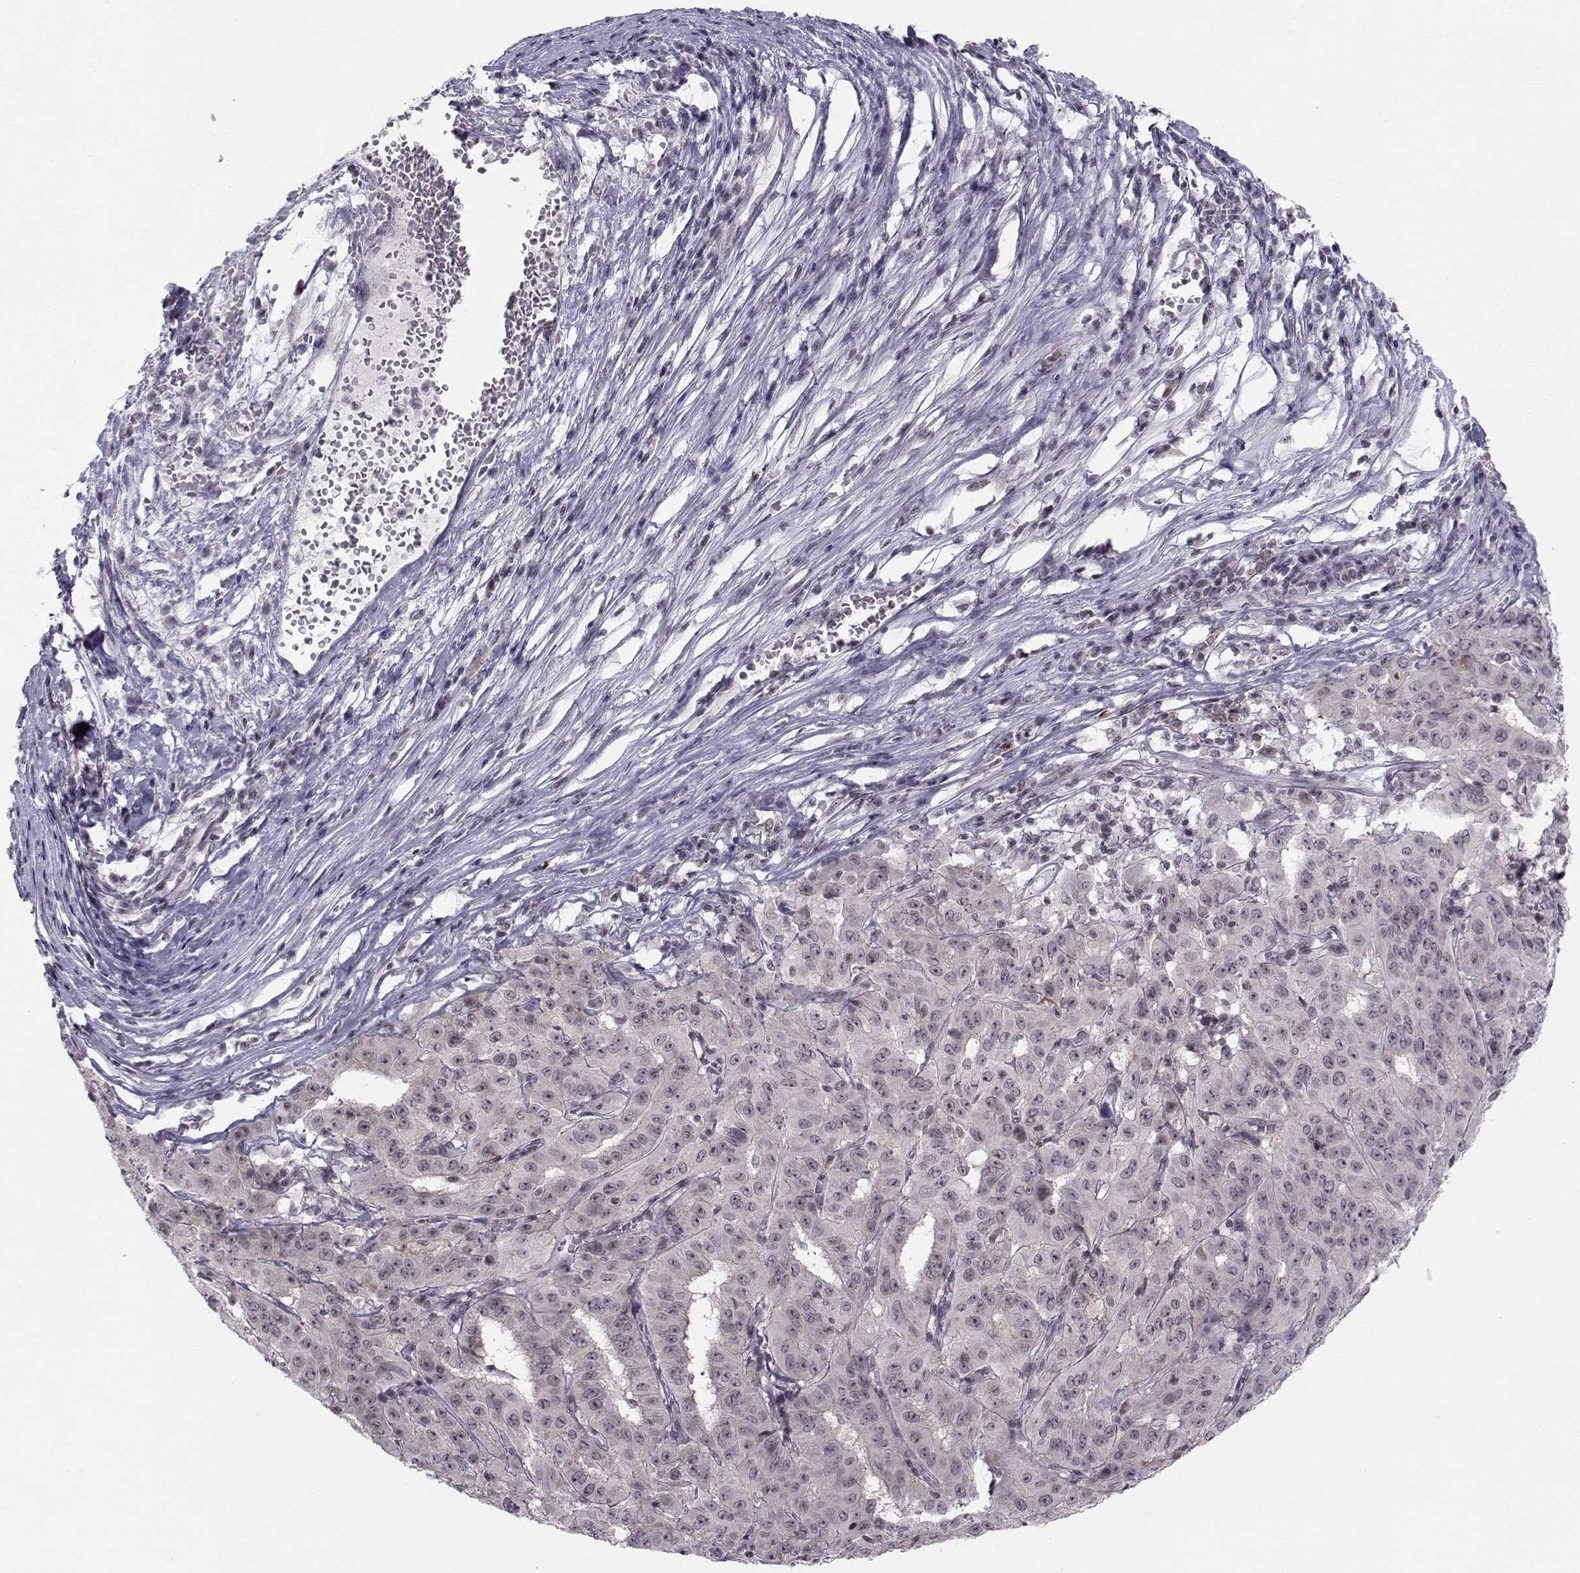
{"staining": {"intensity": "negative", "quantity": "none", "location": "none"}, "tissue": "pancreatic cancer", "cell_type": "Tumor cells", "image_type": "cancer", "snomed": [{"axis": "morphology", "description": "Adenocarcinoma, NOS"}, {"axis": "topography", "description": "Pancreas"}], "caption": "Pancreatic cancer (adenocarcinoma) stained for a protein using IHC exhibits no positivity tumor cells.", "gene": "MARCHF4", "patient": {"sex": "male", "age": 63}}